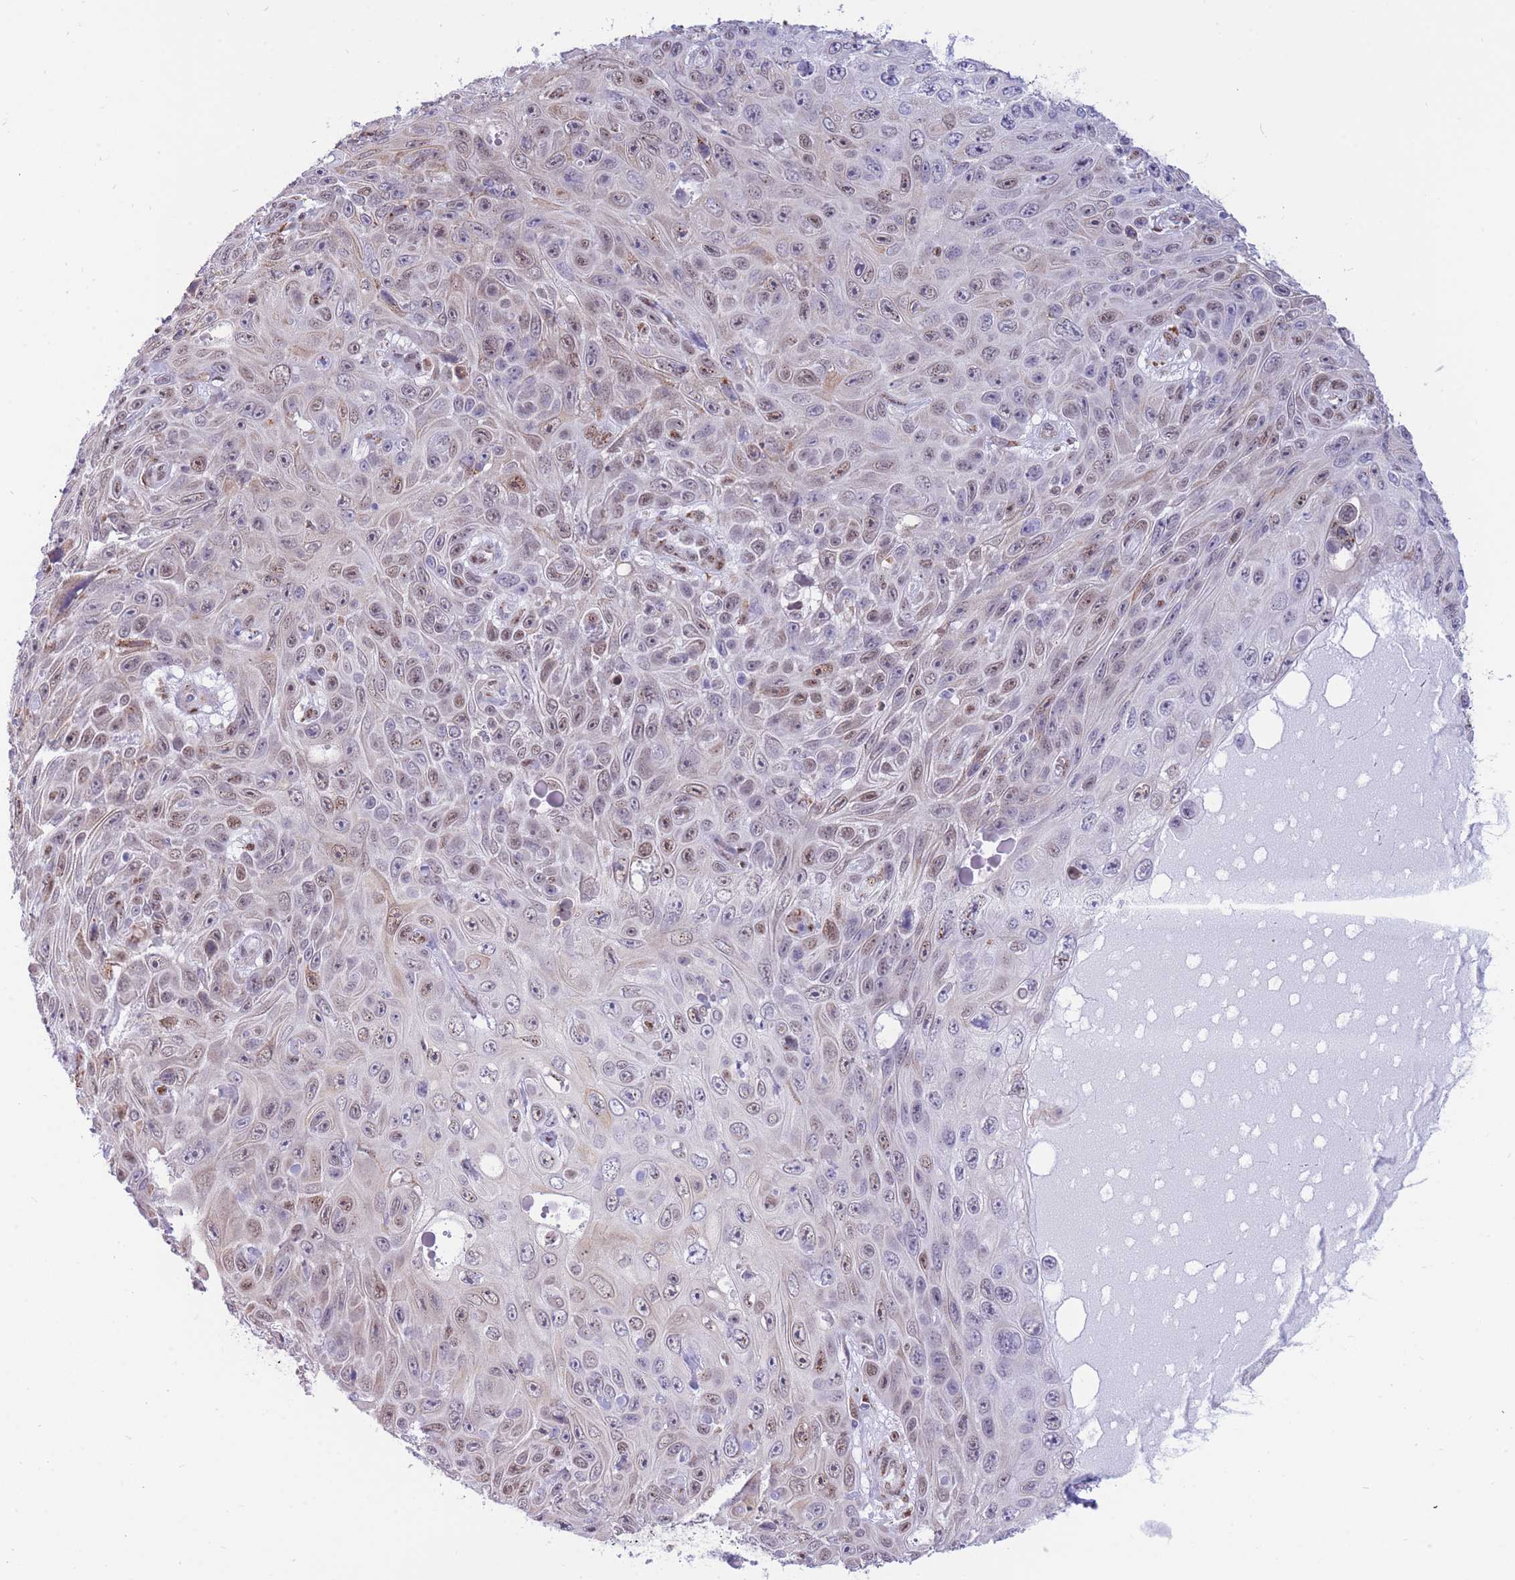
{"staining": {"intensity": "moderate", "quantity": "25%-75%", "location": "nuclear"}, "tissue": "skin cancer", "cell_type": "Tumor cells", "image_type": "cancer", "snomed": [{"axis": "morphology", "description": "Squamous cell carcinoma, NOS"}, {"axis": "topography", "description": "Skin"}], "caption": "Moderate nuclear expression for a protein is identified in about 25%-75% of tumor cells of squamous cell carcinoma (skin) using immunohistochemistry.", "gene": "FAM153A", "patient": {"sex": "male", "age": 82}}